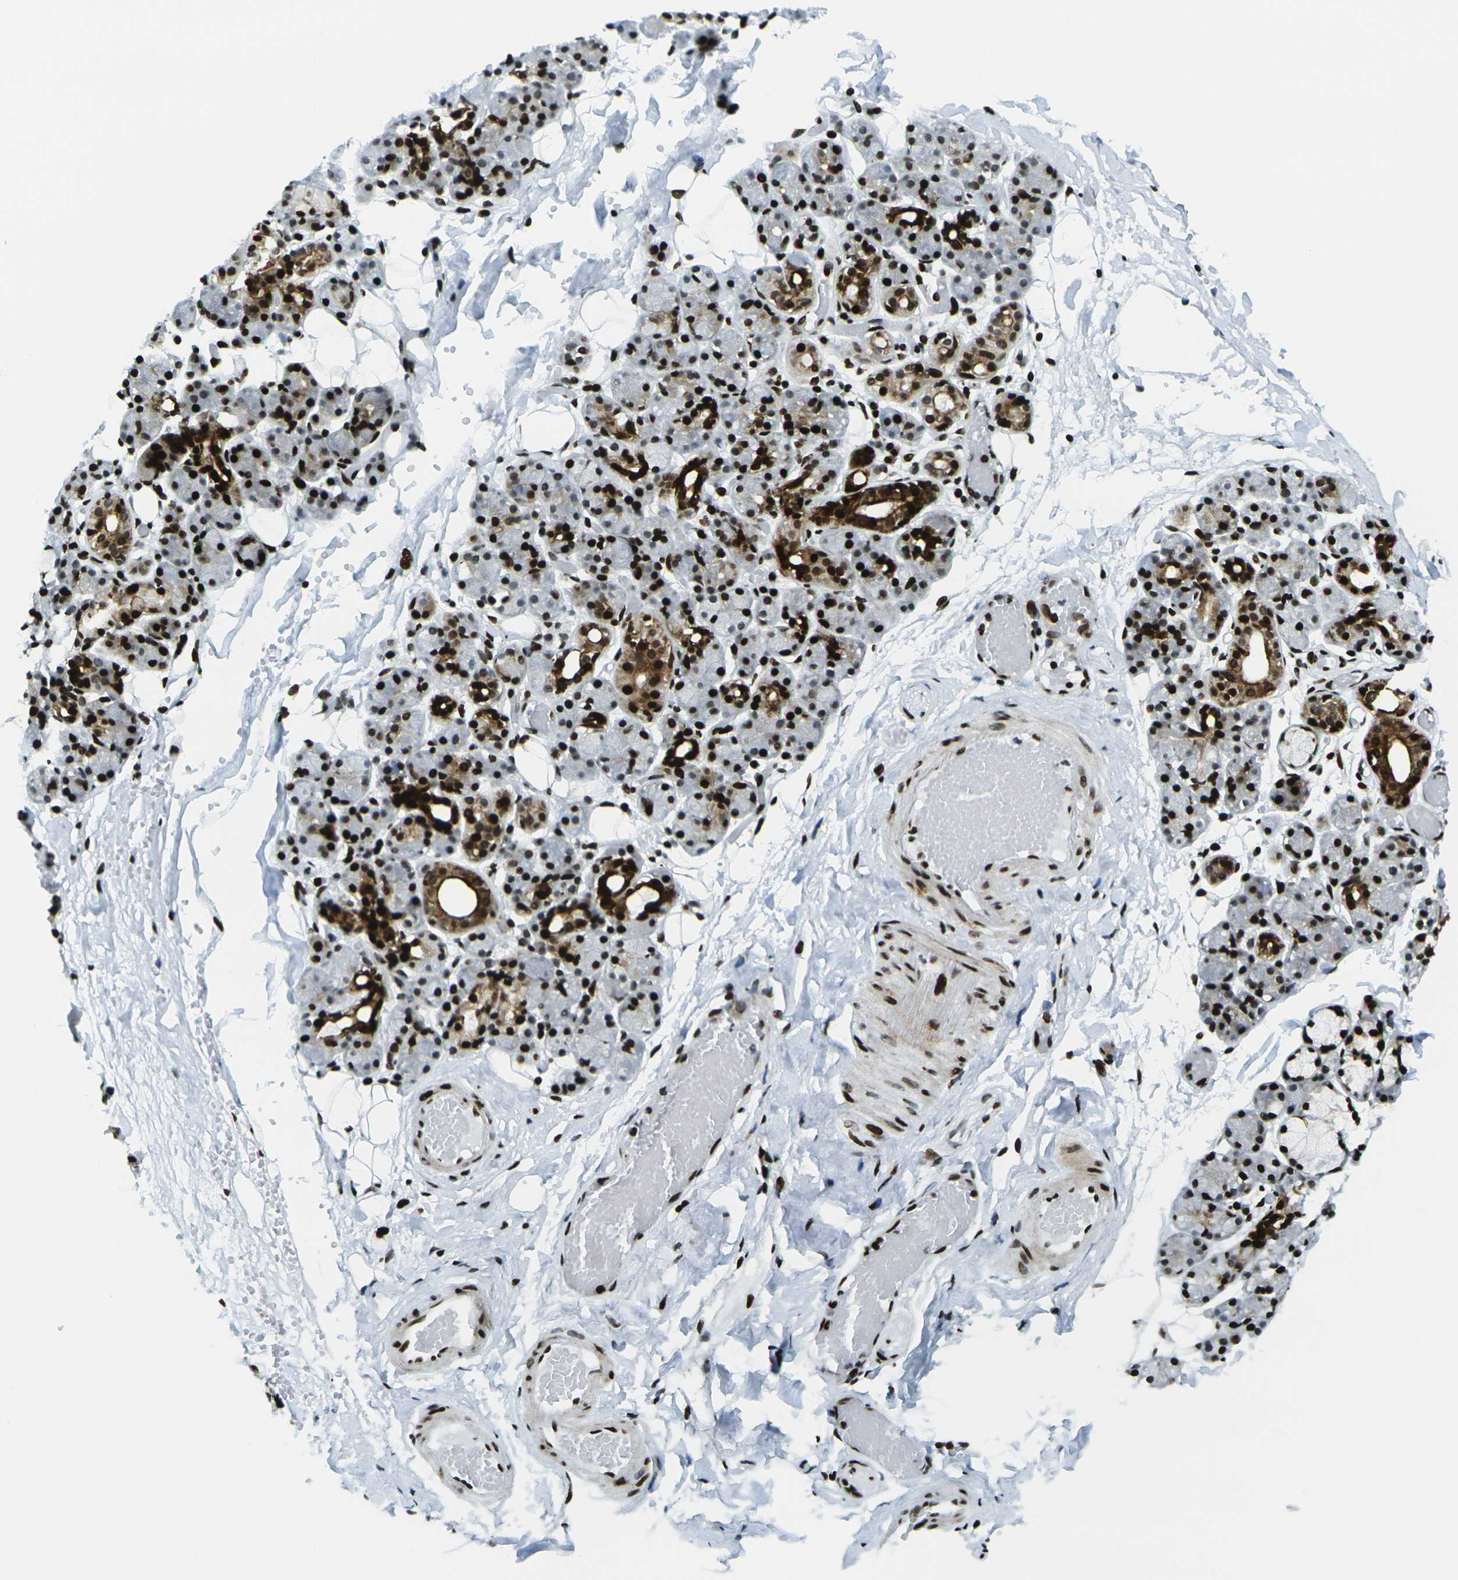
{"staining": {"intensity": "strong", "quantity": "25%-75%", "location": "cytoplasmic/membranous,nuclear"}, "tissue": "salivary gland", "cell_type": "Glandular cells", "image_type": "normal", "snomed": [{"axis": "morphology", "description": "Normal tissue, NOS"}, {"axis": "topography", "description": "Salivary gland"}], "caption": "The micrograph demonstrates staining of benign salivary gland, revealing strong cytoplasmic/membranous,nuclear protein staining (brown color) within glandular cells.", "gene": "H3", "patient": {"sex": "male", "age": 63}}